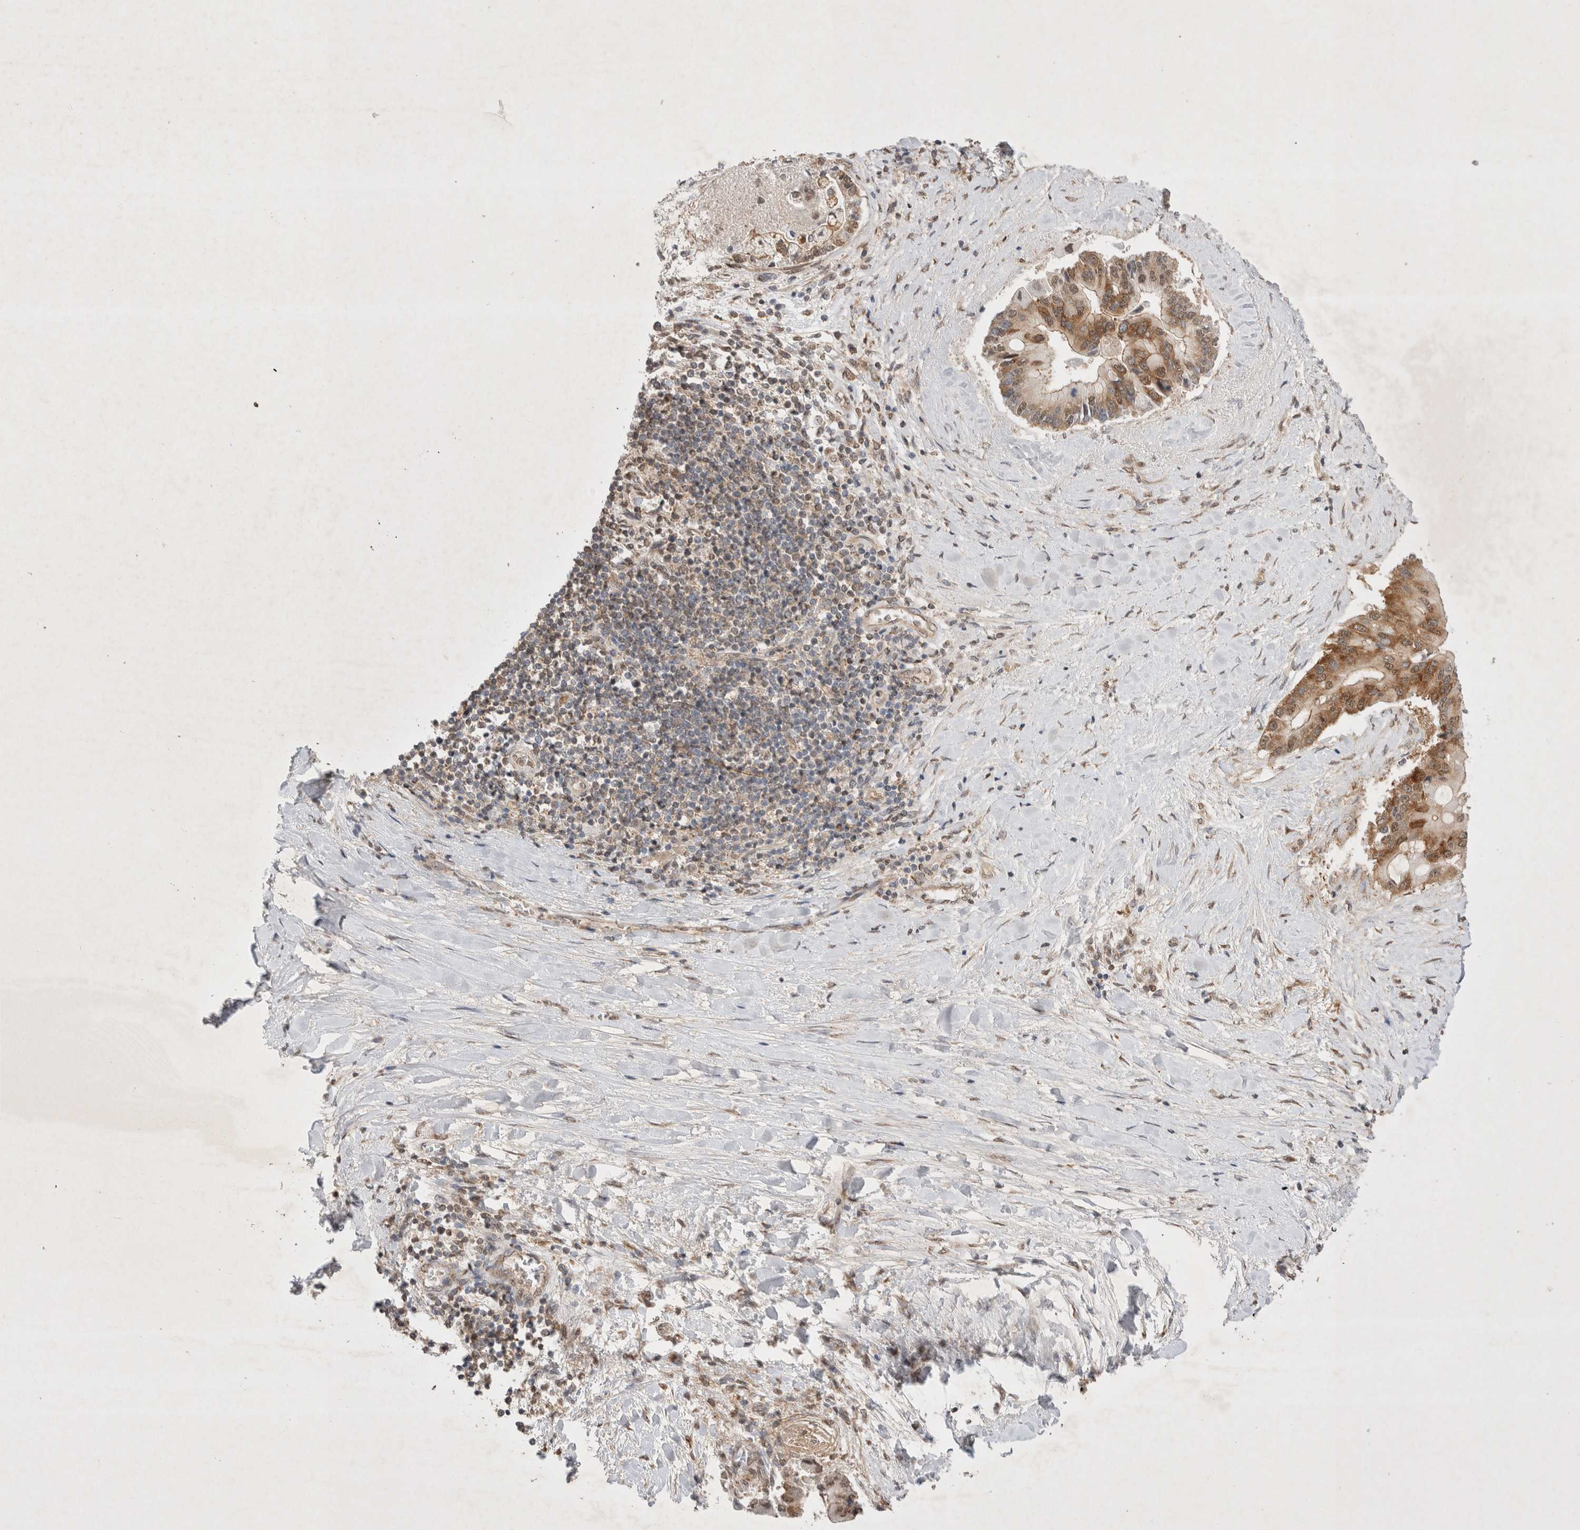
{"staining": {"intensity": "moderate", "quantity": ">75%", "location": "cytoplasmic/membranous"}, "tissue": "liver cancer", "cell_type": "Tumor cells", "image_type": "cancer", "snomed": [{"axis": "morphology", "description": "Cholangiocarcinoma"}, {"axis": "topography", "description": "Liver"}], "caption": "IHC staining of cholangiocarcinoma (liver), which demonstrates medium levels of moderate cytoplasmic/membranous expression in about >75% of tumor cells indicating moderate cytoplasmic/membranous protein positivity. The staining was performed using DAB (brown) for protein detection and nuclei were counterstained in hematoxylin (blue).", "gene": "WIPF2", "patient": {"sex": "male", "age": 50}}